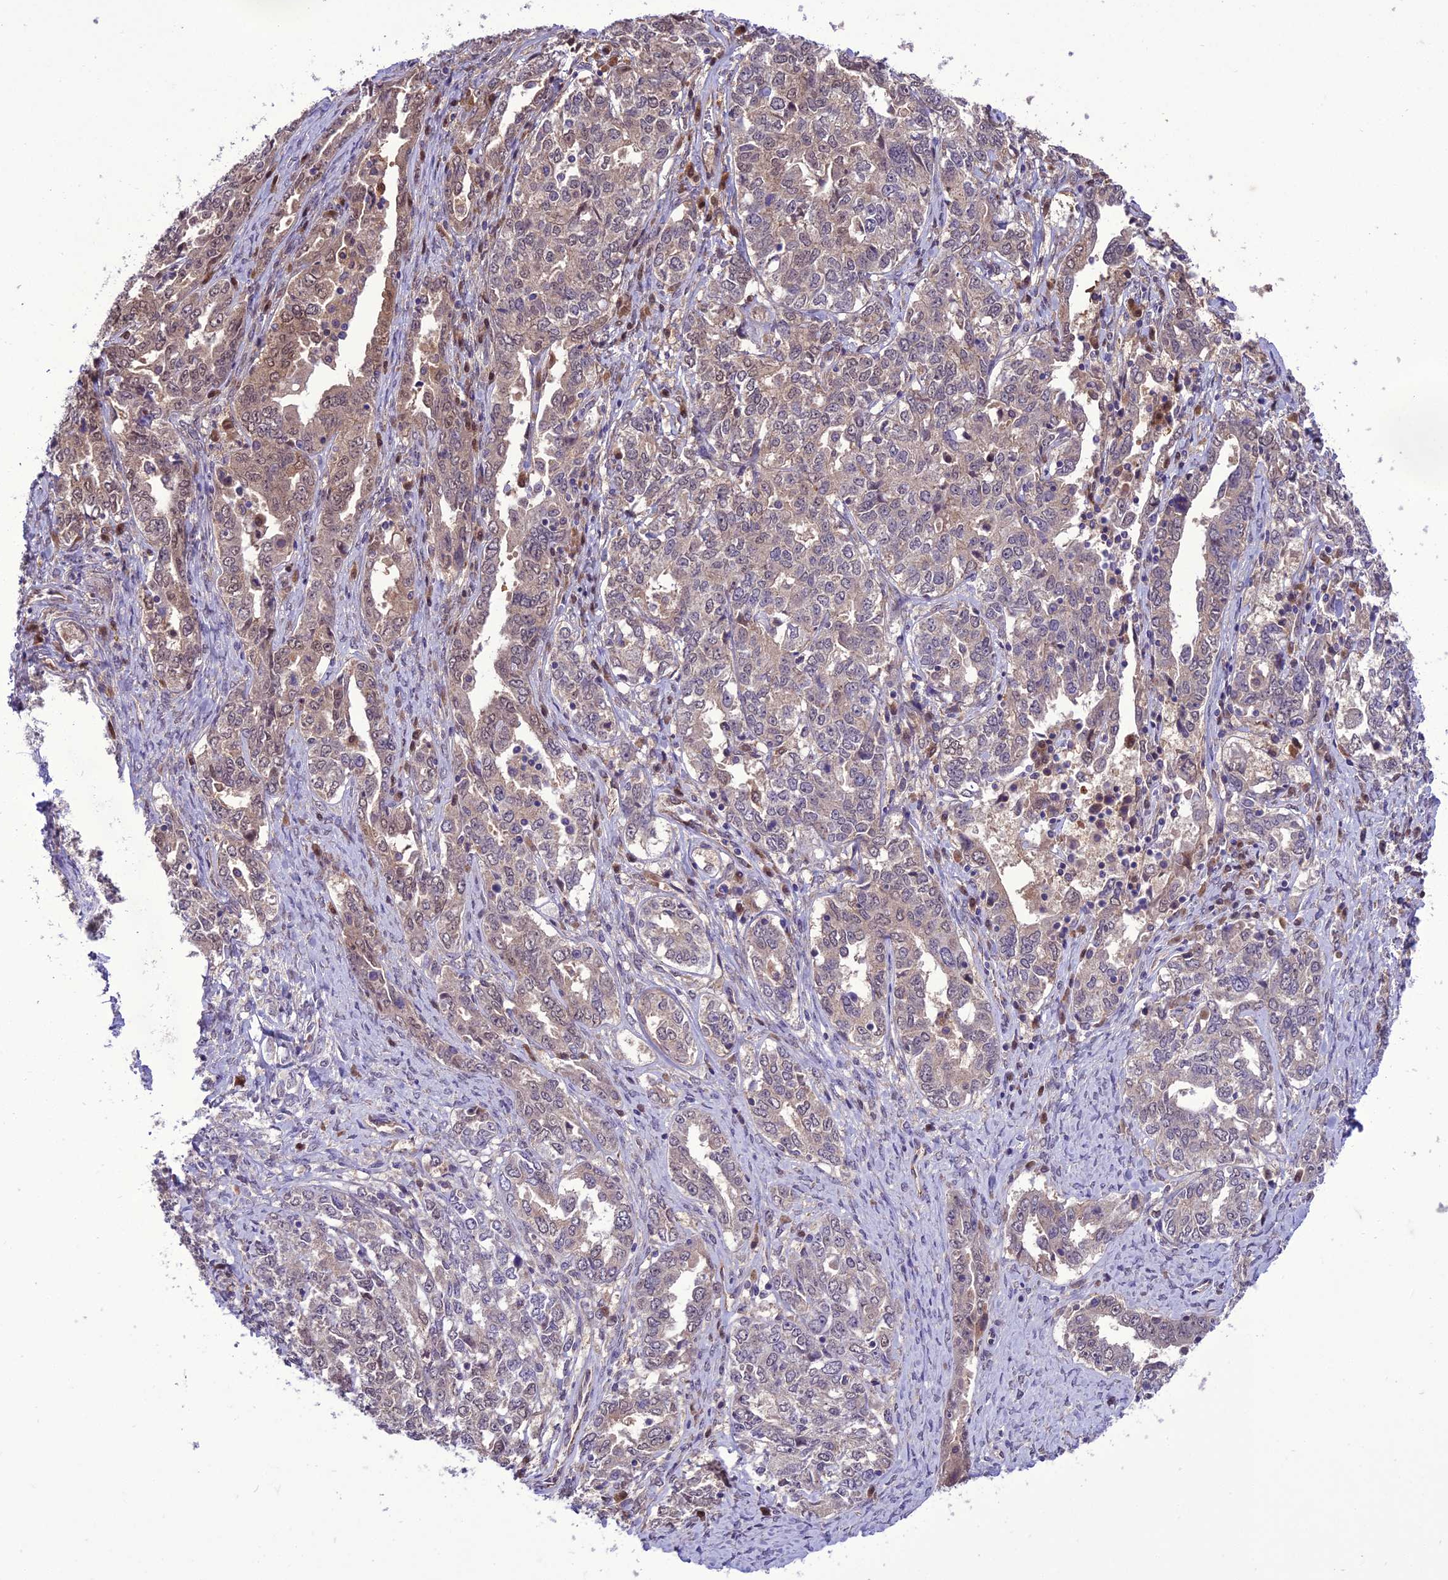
{"staining": {"intensity": "weak", "quantity": ">75%", "location": "cytoplasmic/membranous"}, "tissue": "ovarian cancer", "cell_type": "Tumor cells", "image_type": "cancer", "snomed": [{"axis": "morphology", "description": "Carcinoma, endometroid"}, {"axis": "topography", "description": "Ovary"}], "caption": "Ovarian cancer (endometroid carcinoma) tissue exhibits weak cytoplasmic/membranous expression in approximately >75% of tumor cells, visualized by immunohistochemistry.", "gene": "BORCS6", "patient": {"sex": "female", "age": 62}}